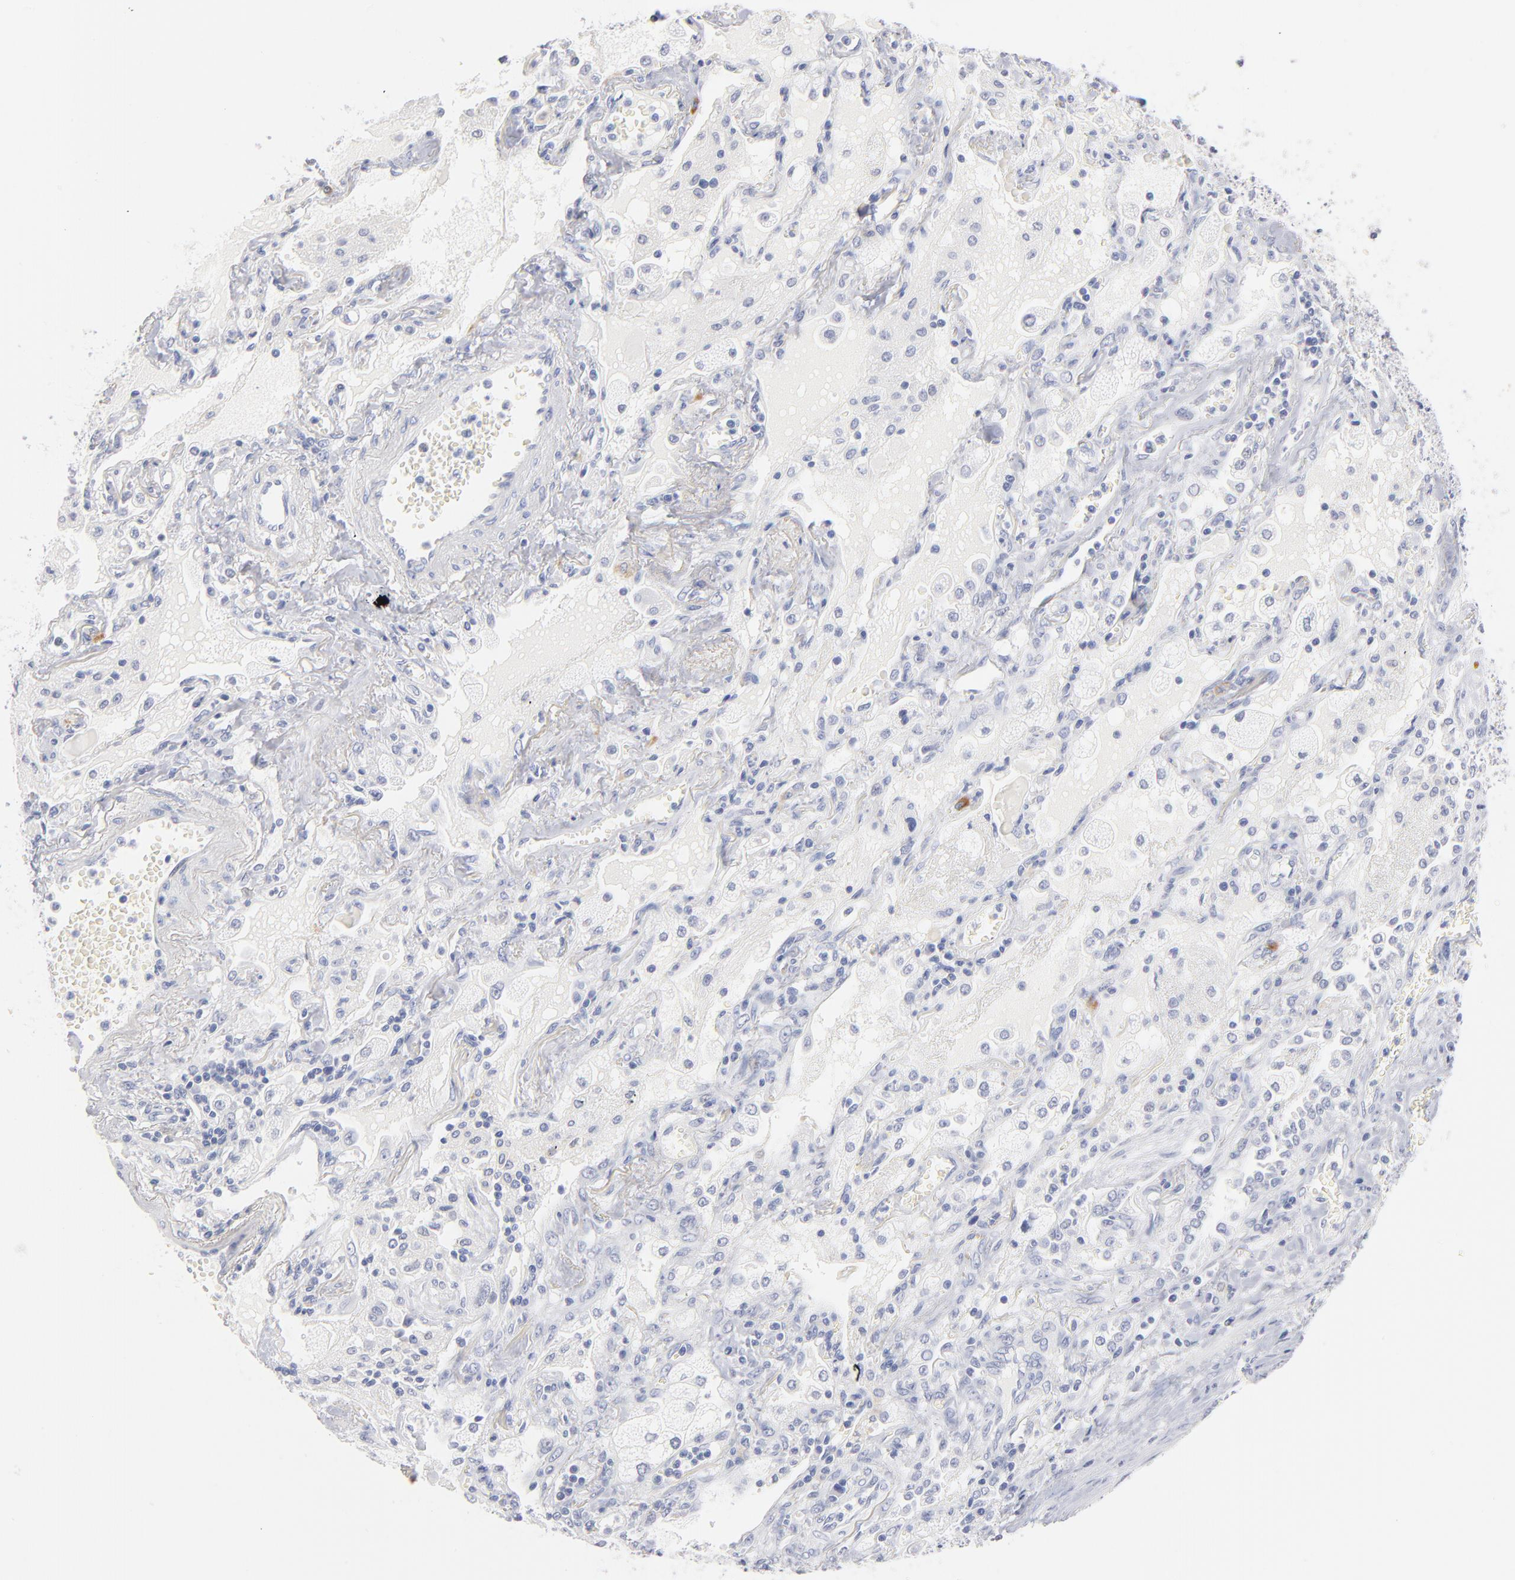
{"staining": {"intensity": "negative", "quantity": "none", "location": "none"}, "tissue": "lung cancer", "cell_type": "Tumor cells", "image_type": "cancer", "snomed": [{"axis": "morphology", "description": "Squamous cell carcinoma, NOS"}, {"axis": "topography", "description": "Lung"}], "caption": "High power microscopy micrograph of an IHC image of lung cancer (squamous cell carcinoma), revealing no significant staining in tumor cells.", "gene": "KHNYN", "patient": {"sex": "female", "age": 76}}